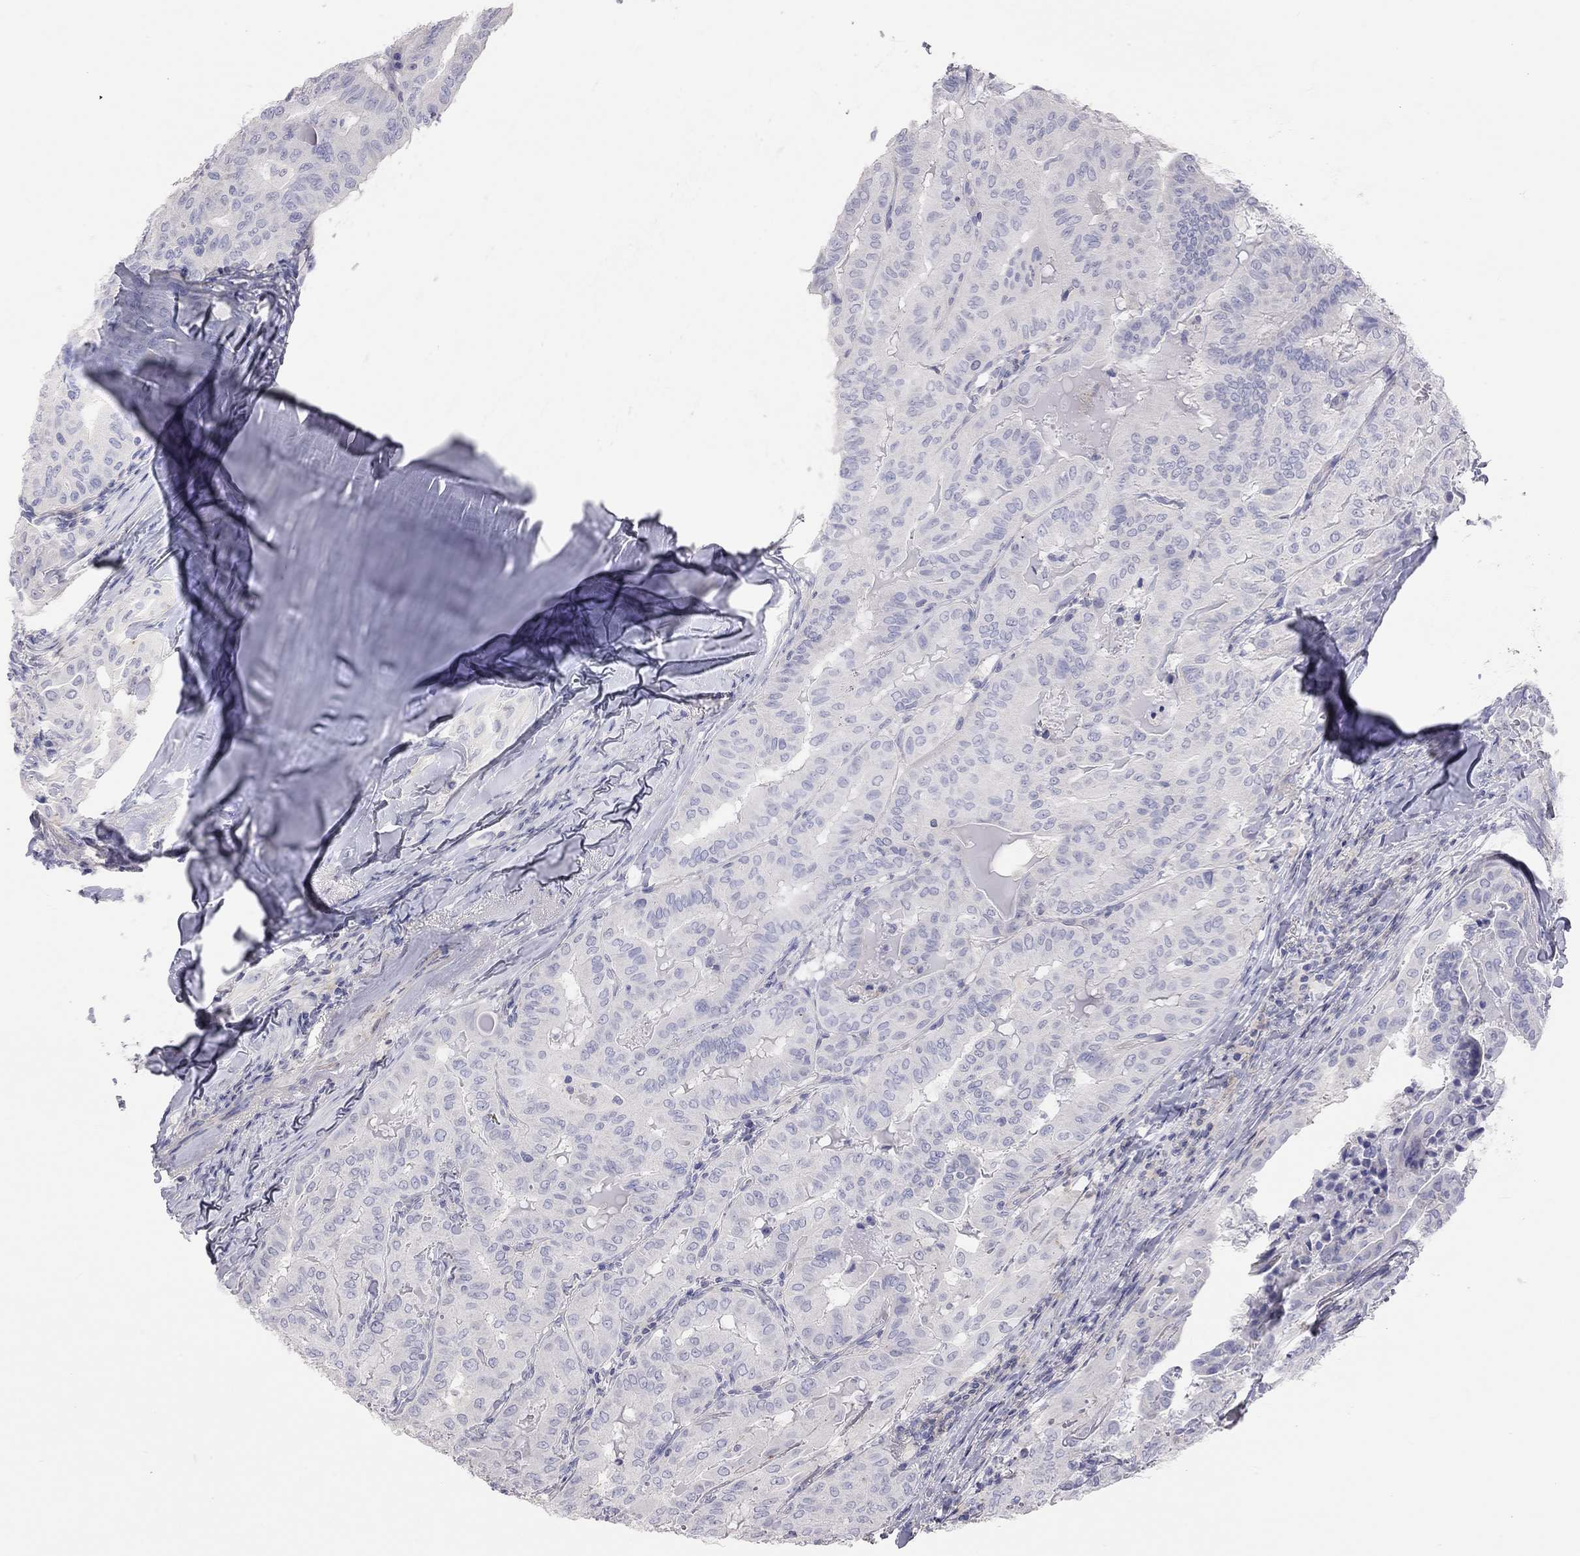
{"staining": {"intensity": "negative", "quantity": "none", "location": "none"}, "tissue": "thyroid cancer", "cell_type": "Tumor cells", "image_type": "cancer", "snomed": [{"axis": "morphology", "description": "Papillary adenocarcinoma, NOS"}, {"axis": "topography", "description": "Thyroid gland"}], "caption": "Thyroid cancer (papillary adenocarcinoma) stained for a protein using immunohistochemistry reveals no positivity tumor cells.", "gene": "ADCYAP1", "patient": {"sex": "female", "age": 68}}